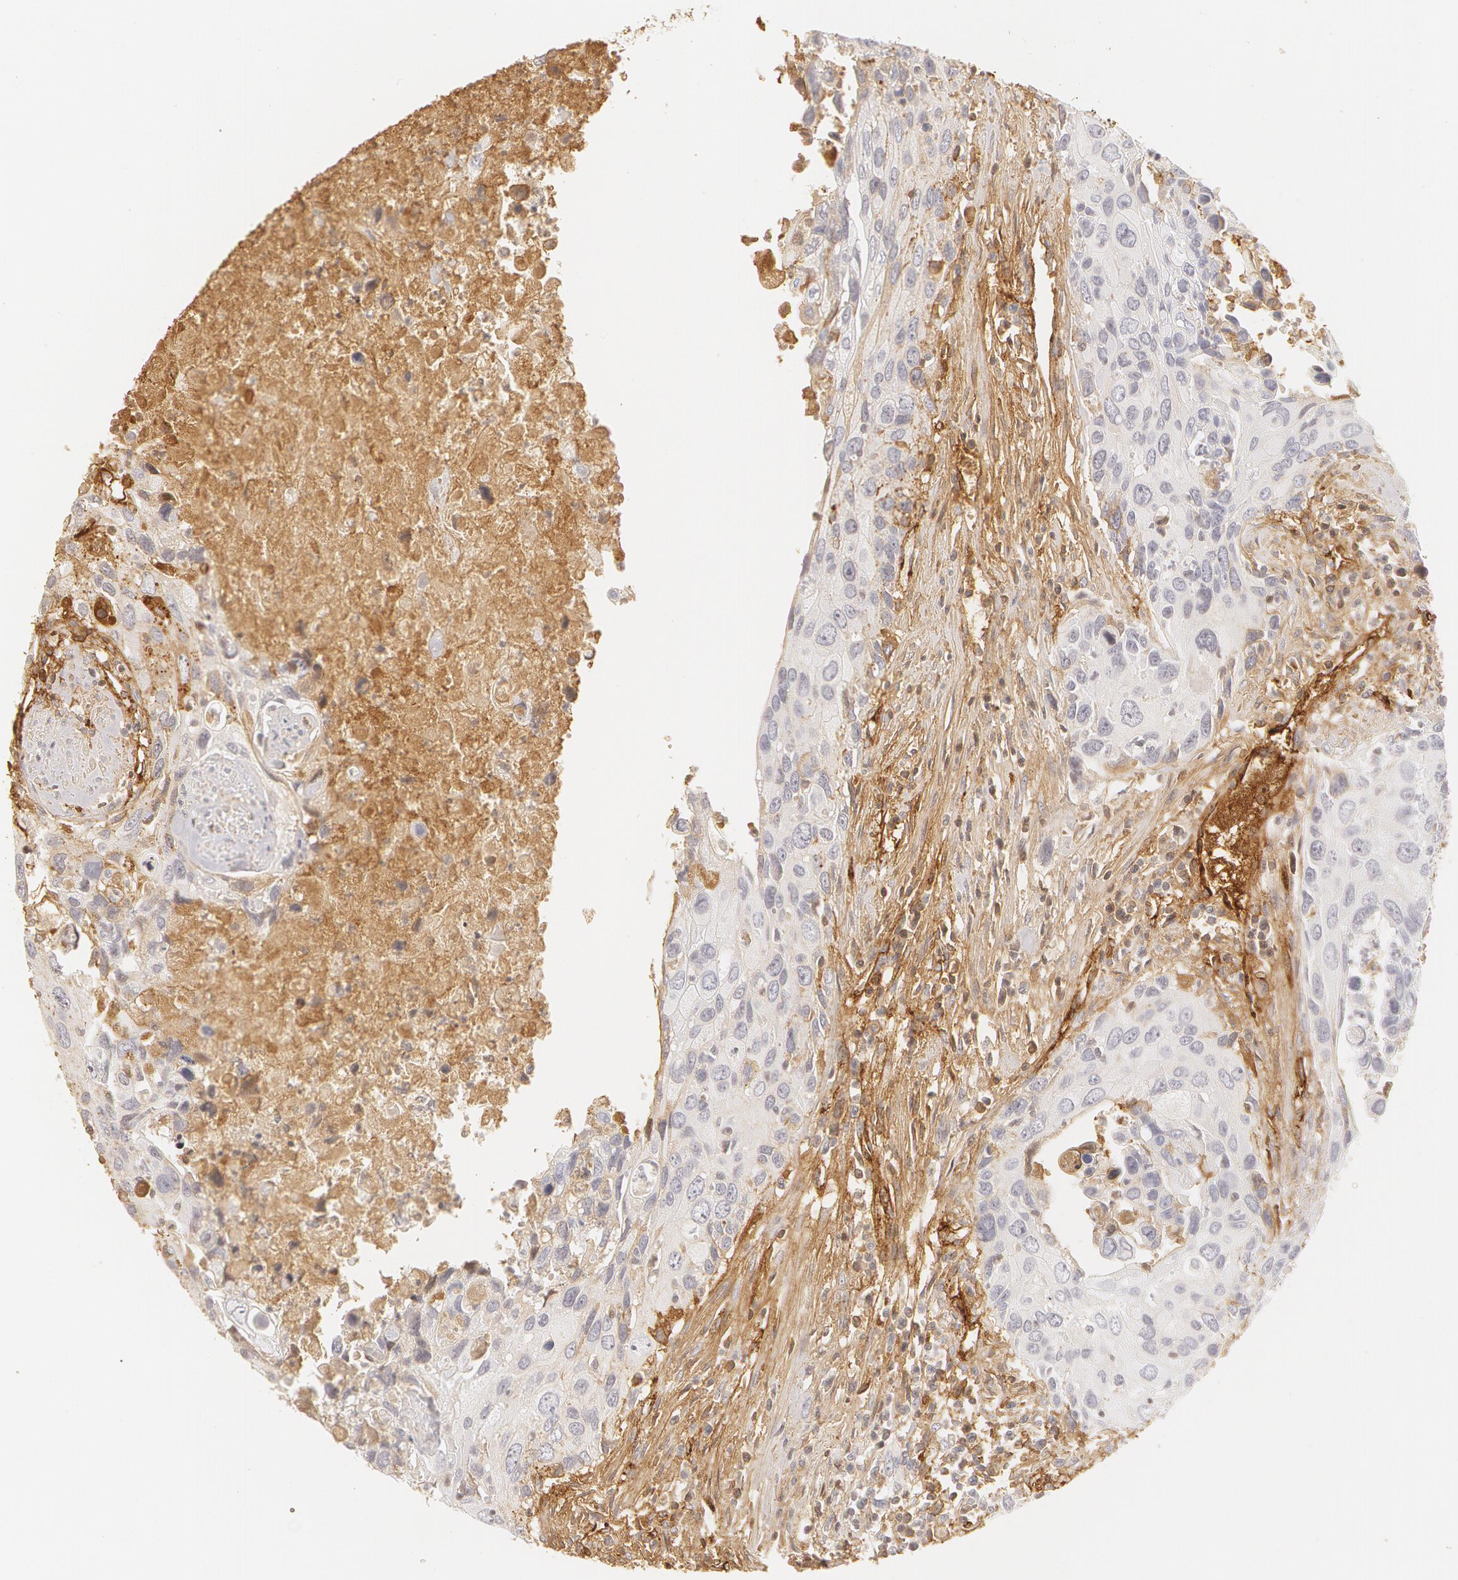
{"staining": {"intensity": "negative", "quantity": "none", "location": "none"}, "tissue": "urothelial cancer", "cell_type": "Tumor cells", "image_type": "cancer", "snomed": [{"axis": "morphology", "description": "Urothelial carcinoma, High grade"}, {"axis": "topography", "description": "Urinary bladder"}], "caption": "The IHC image has no significant positivity in tumor cells of urothelial cancer tissue.", "gene": "VWF", "patient": {"sex": "male", "age": 71}}